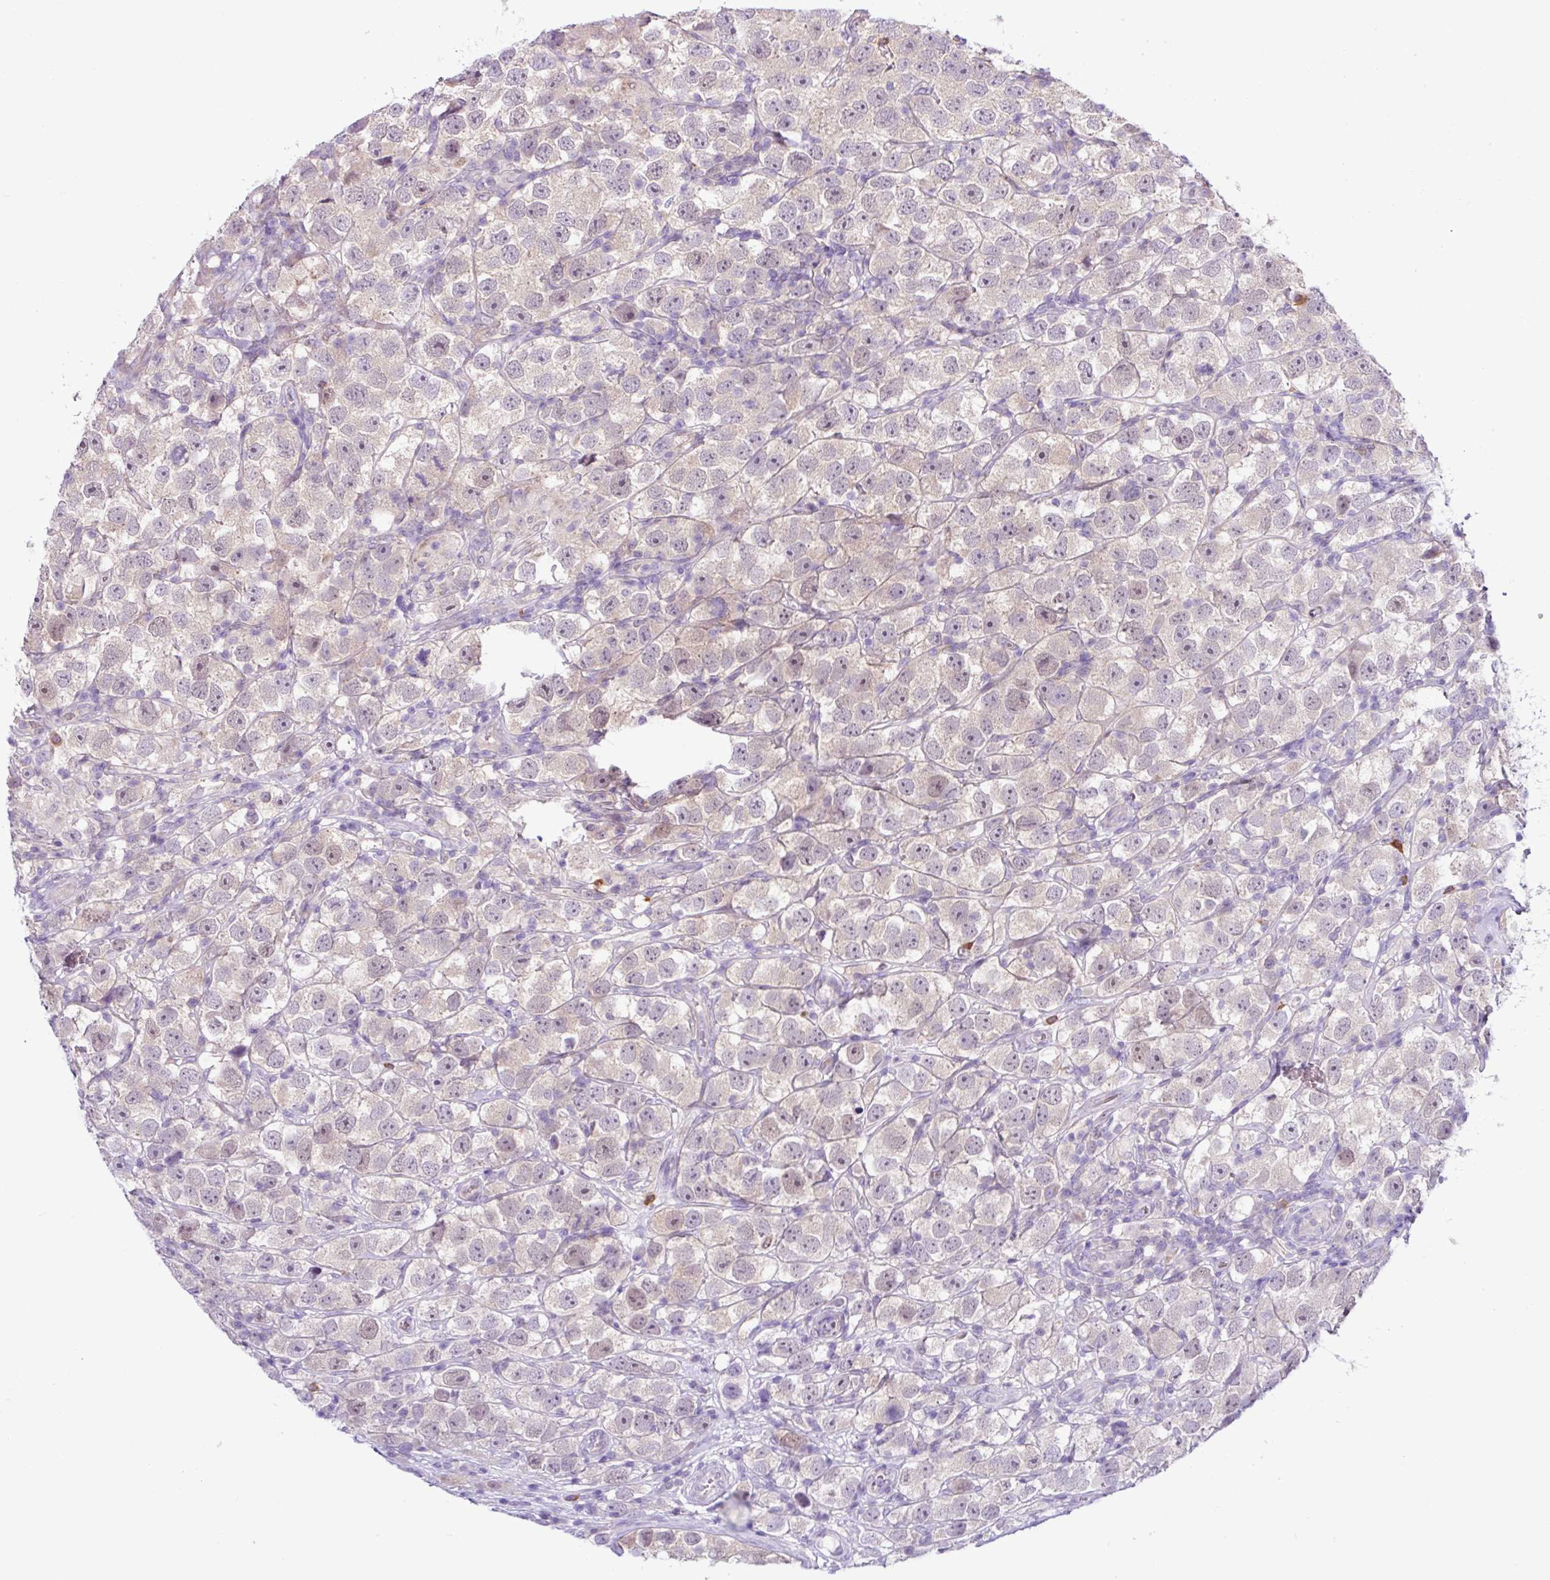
{"staining": {"intensity": "weak", "quantity": "<25%", "location": "cytoplasmic/membranous"}, "tissue": "testis cancer", "cell_type": "Tumor cells", "image_type": "cancer", "snomed": [{"axis": "morphology", "description": "Seminoma, NOS"}, {"axis": "topography", "description": "Testis"}], "caption": "An image of testis cancer (seminoma) stained for a protein exhibits no brown staining in tumor cells.", "gene": "TONSL", "patient": {"sex": "male", "age": 26}}